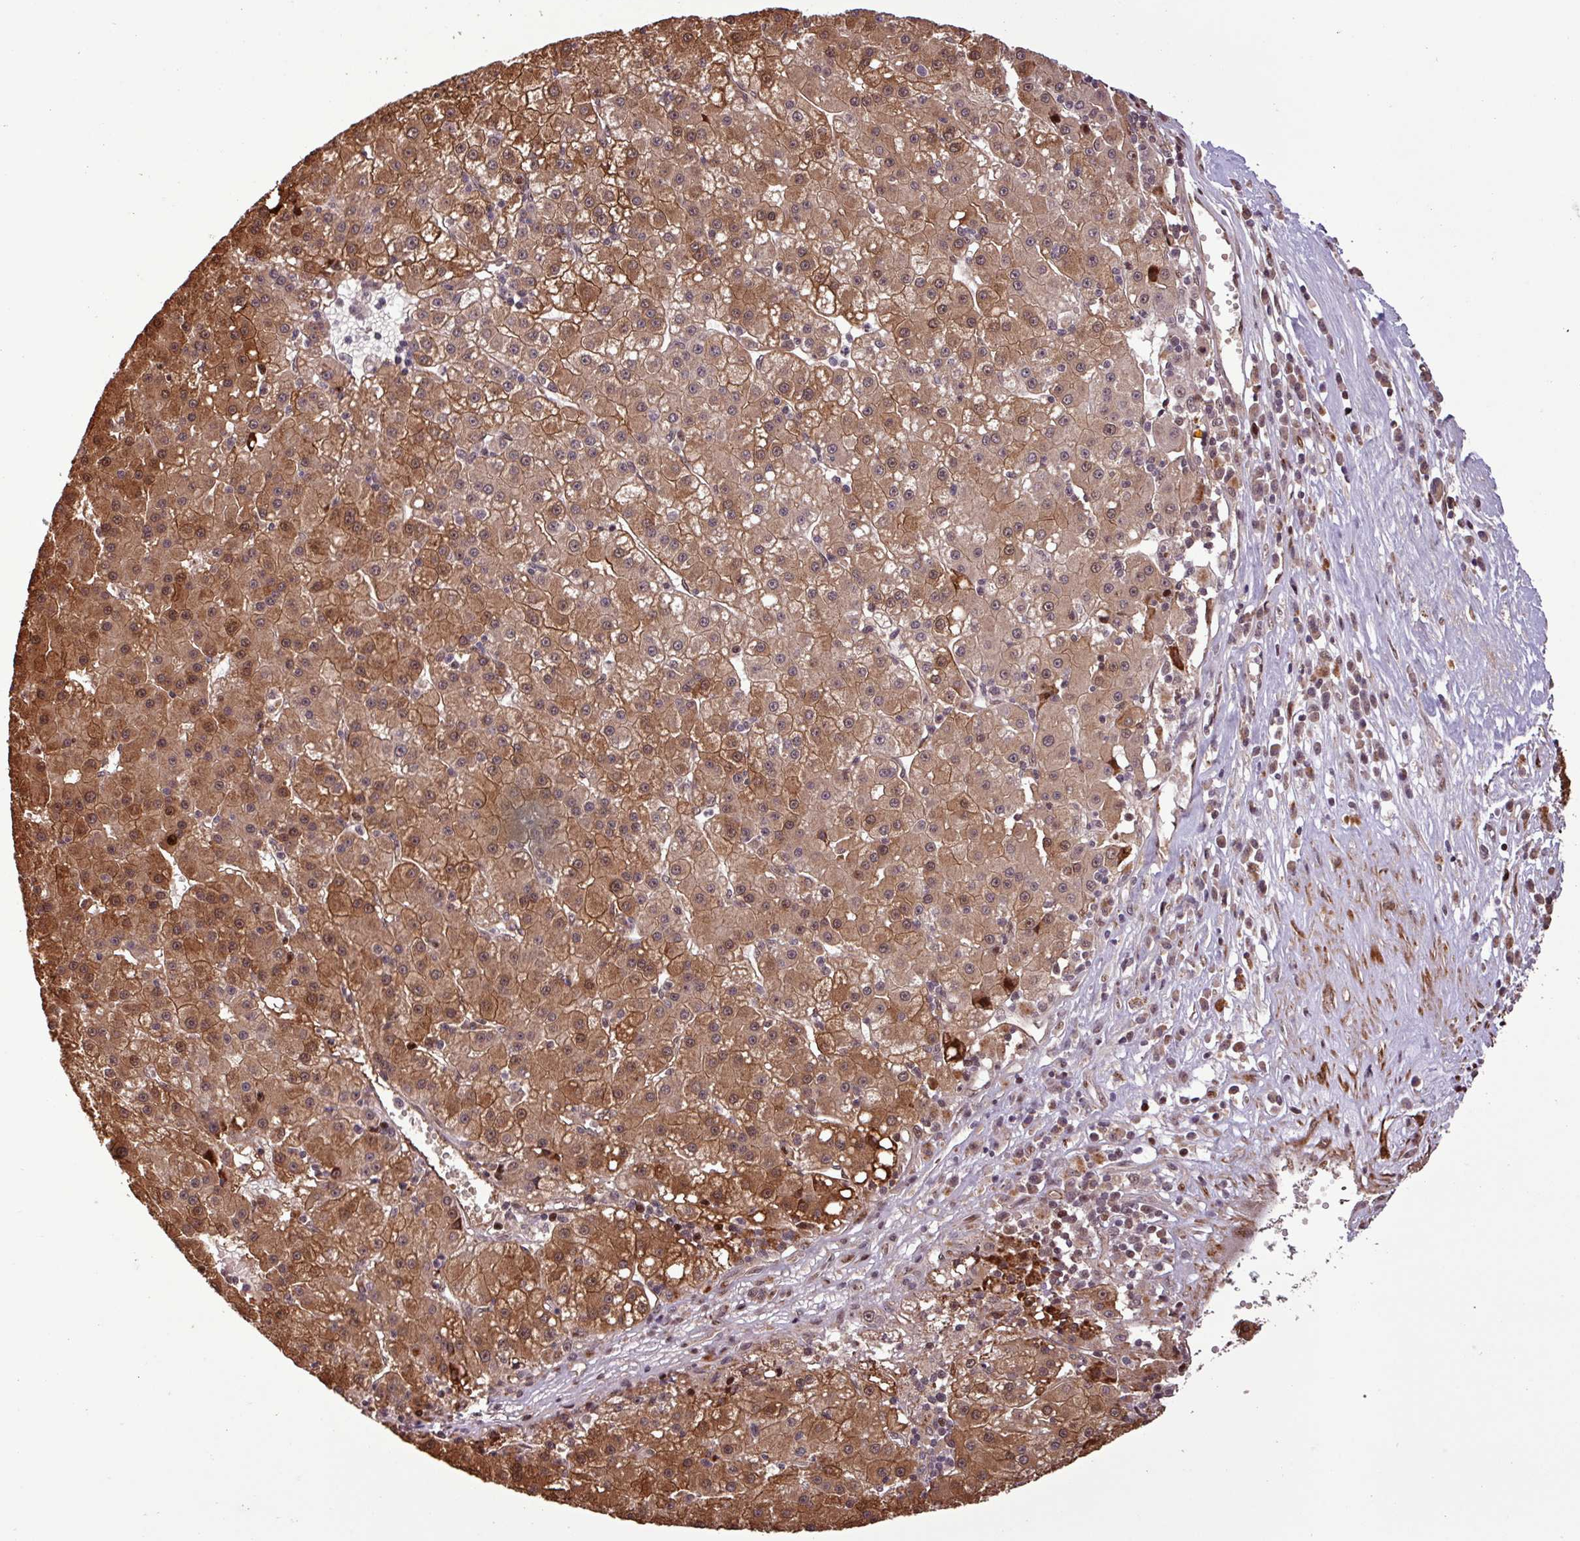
{"staining": {"intensity": "moderate", "quantity": ">75%", "location": "cytoplasmic/membranous,nuclear"}, "tissue": "liver cancer", "cell_type": "Tumor cells", "image_type": "cancer", "snomed": [{"axis": "morphology", "description": "Carcinoma, Hepatocellular, NOS"}, {"axis": "topography", "description": "Liver"}], "caption": "Immunohistochemistry of liver cancer (hepatocellular carcinoma) demonstrates medium levels of moderate cytoplasmic/membranous and nuclear positivity in approximately >75% of tumor cells. (Brightfield microscopy of DAB IHC at high magnification).", "gene": "SLC22A24", "patient": {"sex": "male", "age": 76}}